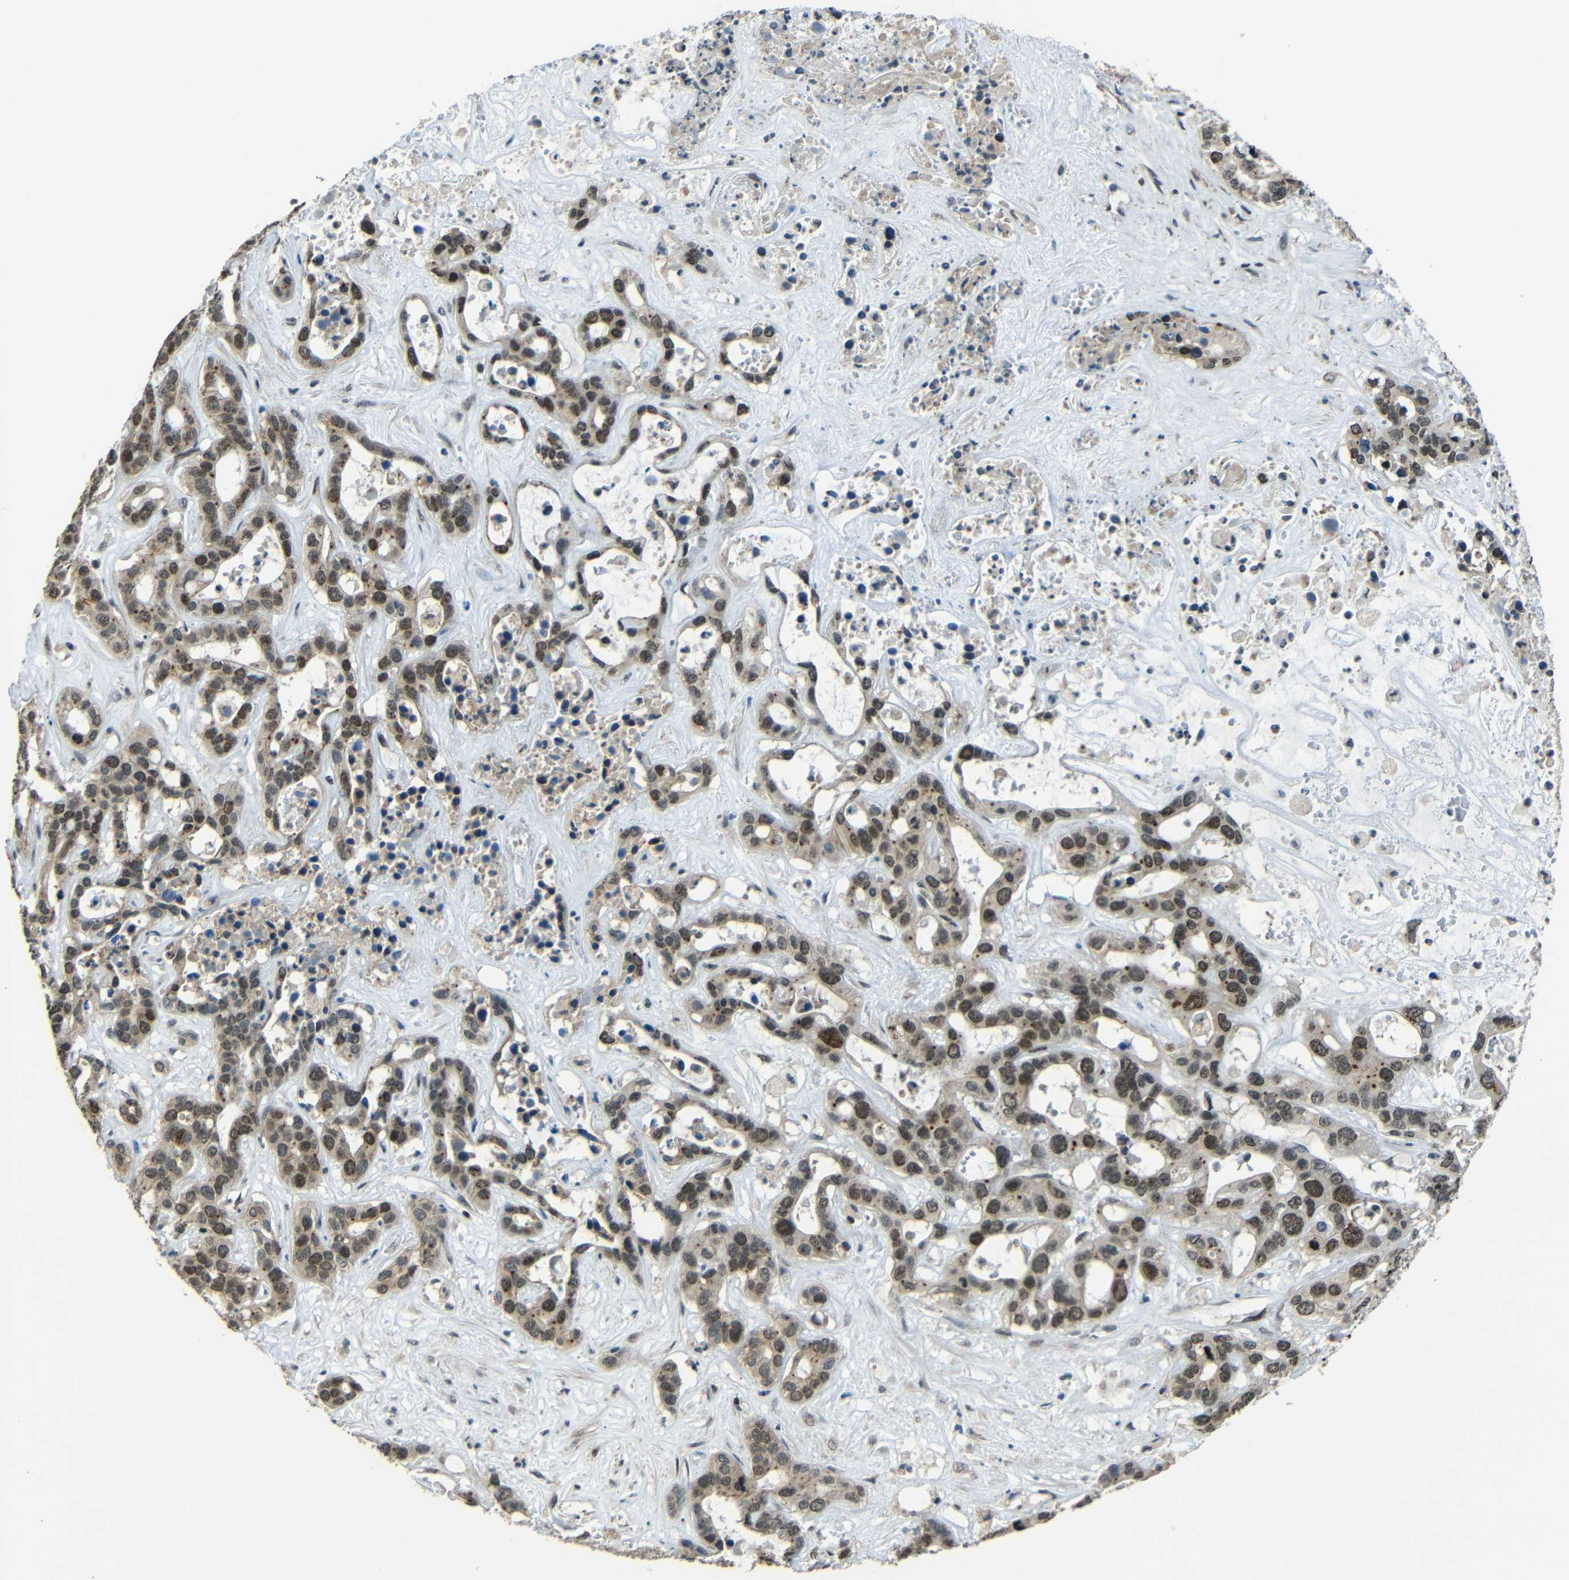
{"staining": {"intensity": "moderate", "quantity": ">75%", "location": "cytoplasmic/membranous,nuclear"}, "tissue": "liver cancer", "cell_type": "Tumor cells", "image_type": "cancer", "snomed": [{"axis": "morphology", "description": "Cholangiocarcinoma"}, {"axis": "topography", "description": "Liver"}], "caption": "Liver cholangiocarcinoma stained for a protein (brown) exhibits moderate cytoplasmic/membranous and nuclear positive expression in about >75% of tumor cells.", "gene": "PSIP1", "patient": {"sex": "female", "age": 65}}